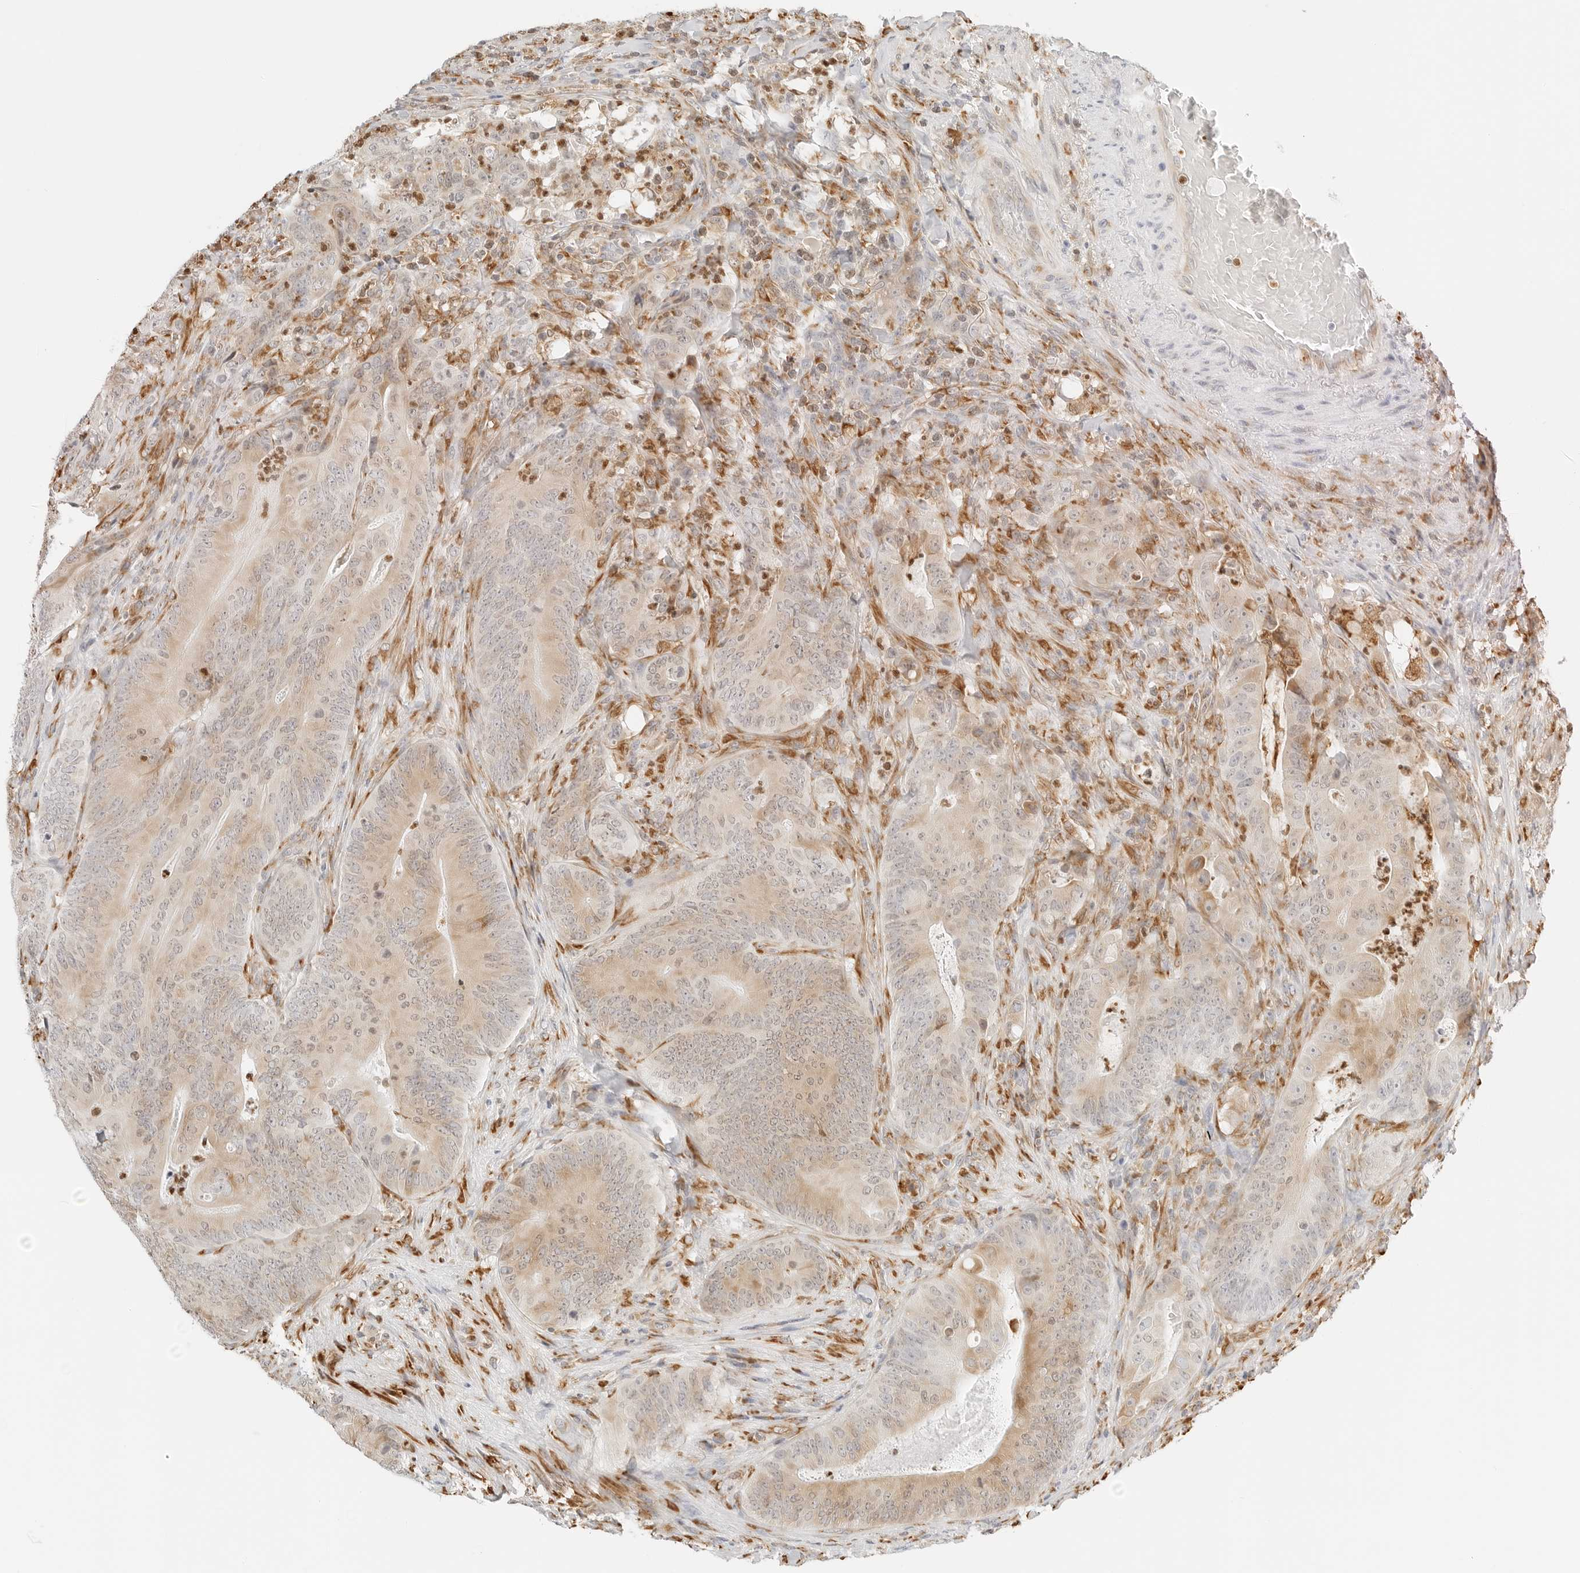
{"staining": {"intensity": "weak", "quantity": ">75%", "location": "cytoplasmic/membranous"}, "tissue": "colorectal cancer", "cell_type": "Tumor cells", "image_type": "cancer", "snomed": [{"axis": "morphology", "description": "Normal tissue, NOS"}, {"axis": "topography", "description": "Colon"}], "caption": "Colorectal cancer stained for a protein (brown) exhibits weak cytoplasmic/membranous positive expression in about >75% of tumor cells.", "gene": "THEM4", "patient": {"sex": "female", "age": 82}}